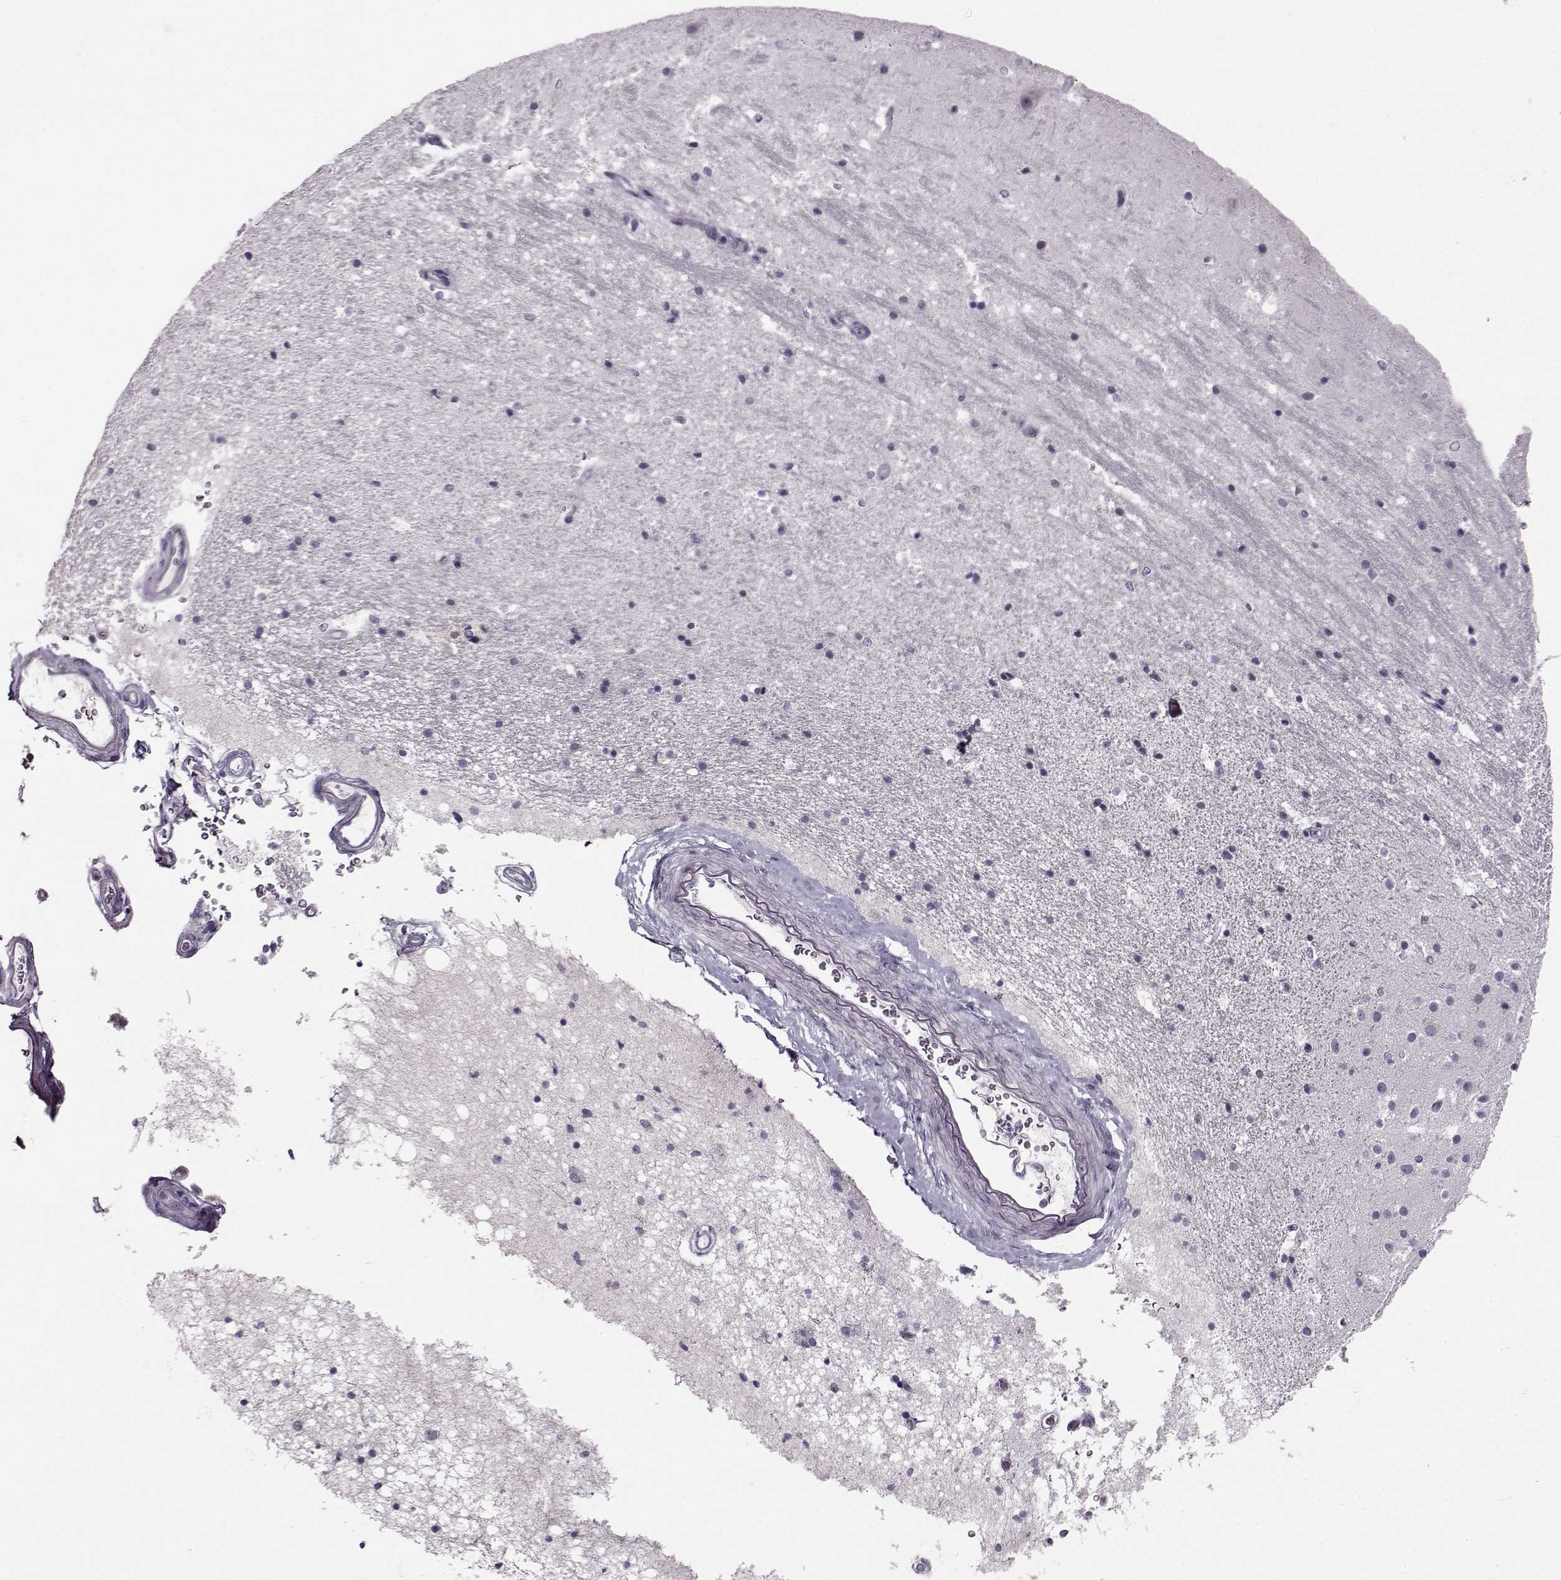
{"staining": {"intensity": "negative", "quantity": "none", "location": "none"}, "tissue": "hippocampus", "cell_type": "Glial cells", "image_type": "normal", "snomed": [{"axis": "morphology", "description": "Normal tissue, NOS"}, {"axis": "topography", "description": "Hippocampus"}], "caption": "DAB (3,3'-diaminobenzidine) immunohistochemical staining of benign human hippocampus reveals no significant staining in glial cells. (DAB (3,3'-diaminobenzidine) IHC, high magnification).", "gene": "RP1L1", "patient": {"sex": "male", "age": 44}}